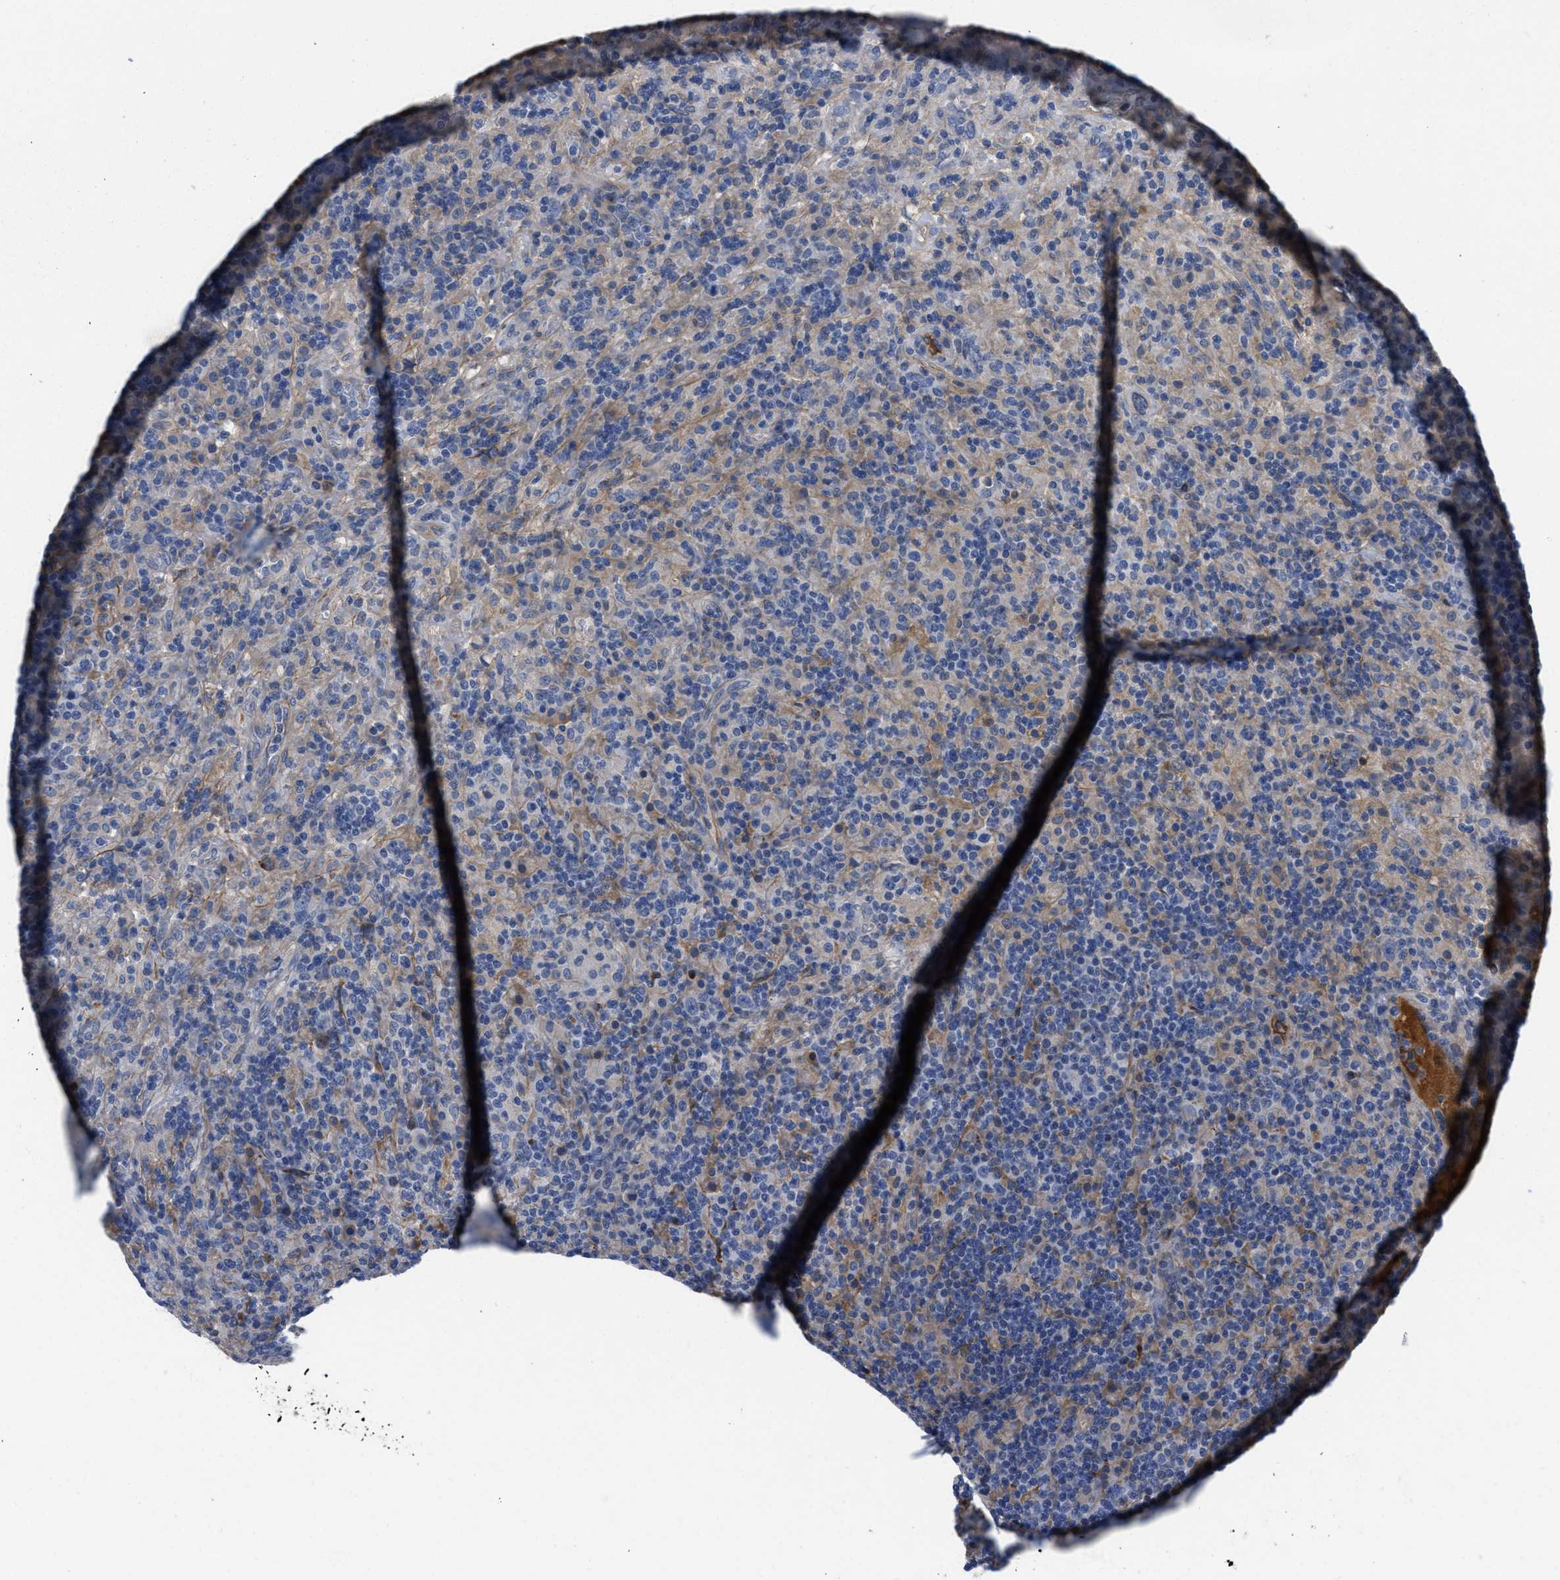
{"staining": {"intensity": "negative", "quantity": "none", "location": "none"}, "tissue": "lymphoma", "cell_type": "Tumor cells", "image_type": "cancer", "snomed": [{"axis": "morphology", "description": "Hodgkin's disease, NOS"}, {"axis": "topography", "description": "Lymph node"}], "caption": "Immunohistochemistry of Hodgkin's disease demonstrates no expression in tumor cells.", "gene": "HSPG2", "patient": {"sex": "male", "age": 70}}